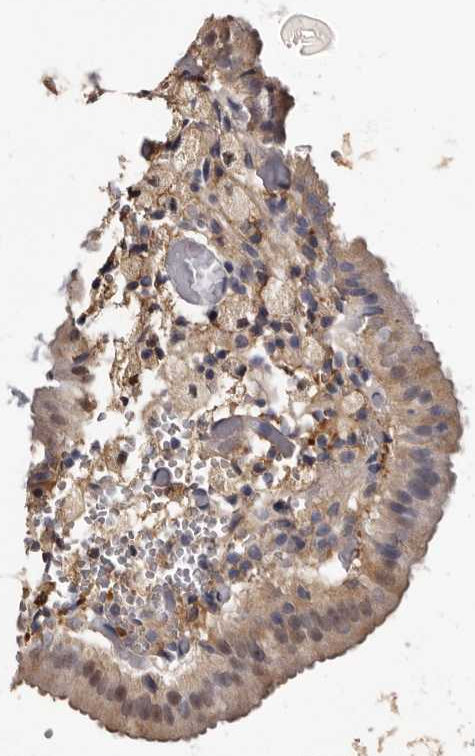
{"staining": {"intensity": "weak", "quantity": "25%-75%", "location": "cytoplasmic/membranous"}, "tissue": "gallbladder", "cell_type": "Glandular cells", "image_type": "normal", "snomed": [{"axis": "morphology", "description": "Normal tissue, NOS"}, {"axis": "topography", "description": "Gallbladder"}], "caption": "Immunohistochemical staining of unremarkable human gallbladder reveals weak cytoplasmic/membranous protein staining in about 25%-75% of glandular cells. (DAB (3,3'-diaminobenzidine) = brown stain, brightfield microscopy at high magnification).", "gene": "DNPH1", "patient": {"sex": "male", "age": 54}}